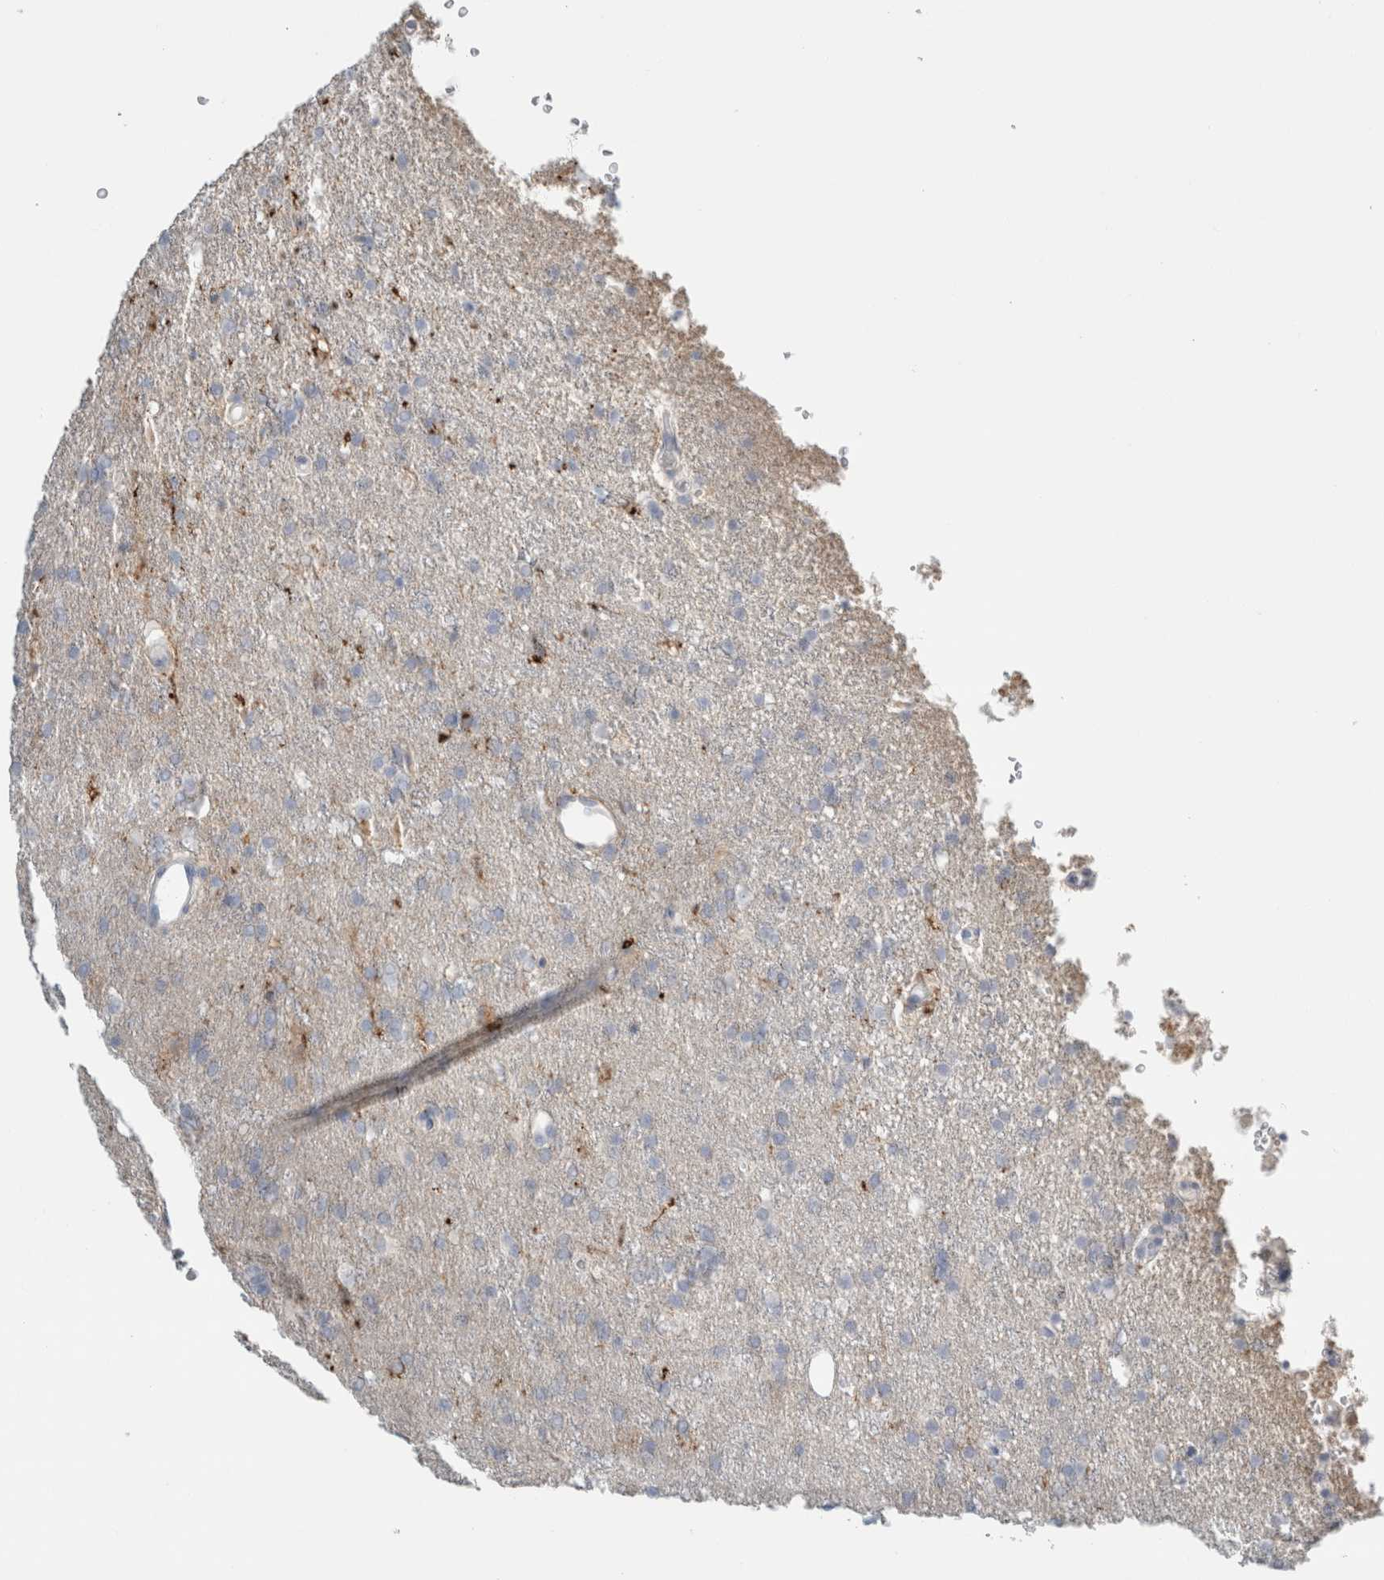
{"staining": {"intensity": "negative", "quantity": "none", "location": "none"}, "tissue": "glioma", "cell_type": "Tumor cells", "image_type": "cancer", "snomed": [{"axis": "morphology", "description": "Glioma, malignant, High grade"}, {"axis": "topography", "description": "Brain"}], "caption": "This is an immunohistochemistry (IHC) photomicrograph of human malignant high-grade glioma. There is no positivity in tumor cells.", "gene": "P2RY2", "patient": {"sex": "female", "age": 58}}